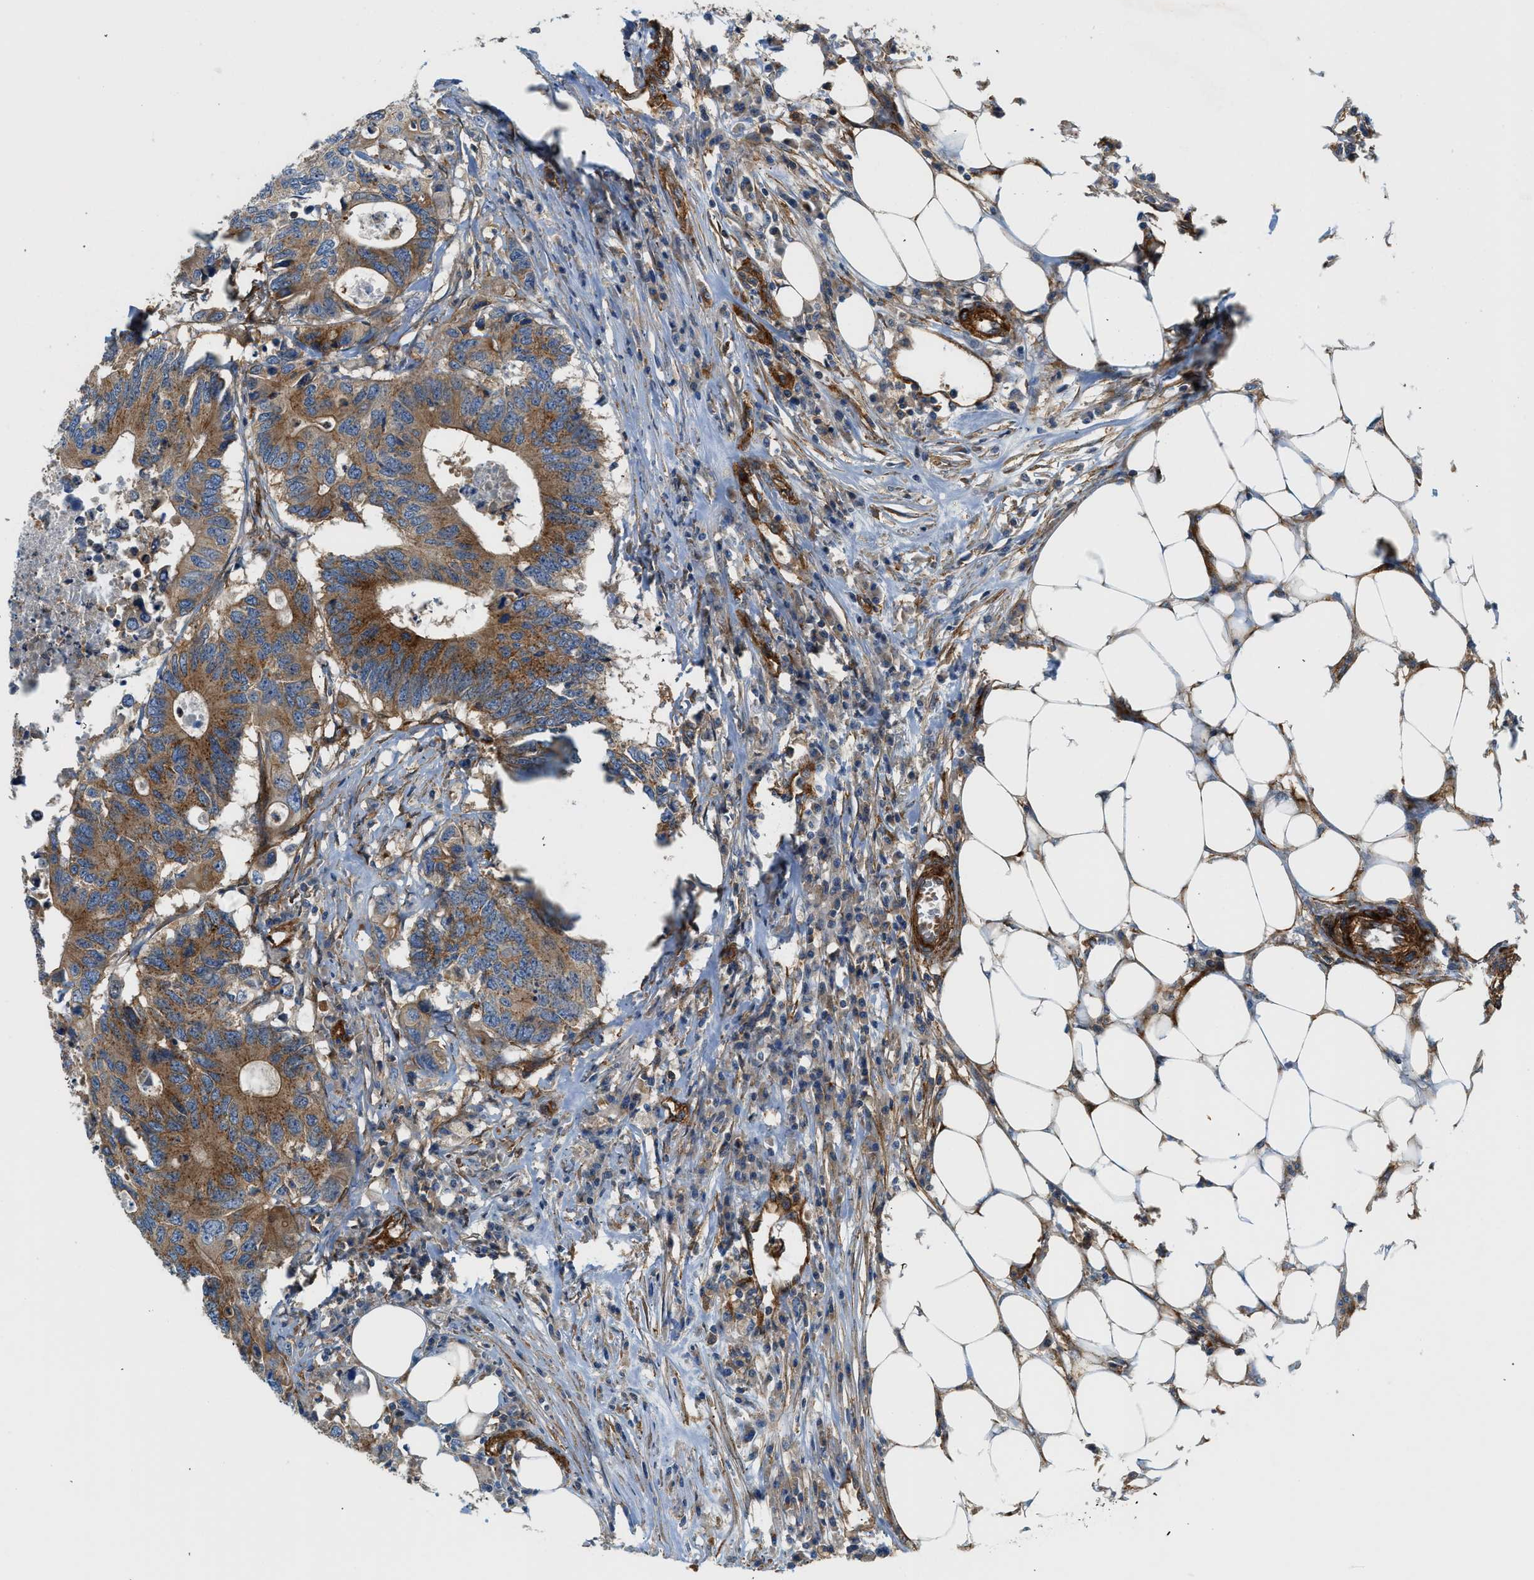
{"staining": {"intensity": "moderate", "quantity": ">75%", "location": "cytoplasmic/membranous"}, "tissue": "colorectal cancer", "cell_type": "Tumor cells", "image_type": "cancer", "snomed": [{"axis": "morphology", "description": "Adenocarcinoma, NOS"}, {"axis": "topography", "description": "Colon"}], "caption": "Immunohistochemistry photomicrograph of colorectal adenocarcinoma stained for a protein (brown), which shows medium levels of moderate cytoplasmic/membranous expression in about >75% of tumor cells.", "gene": "HIP1", "patient": {"sex": "male", "age": 71}}